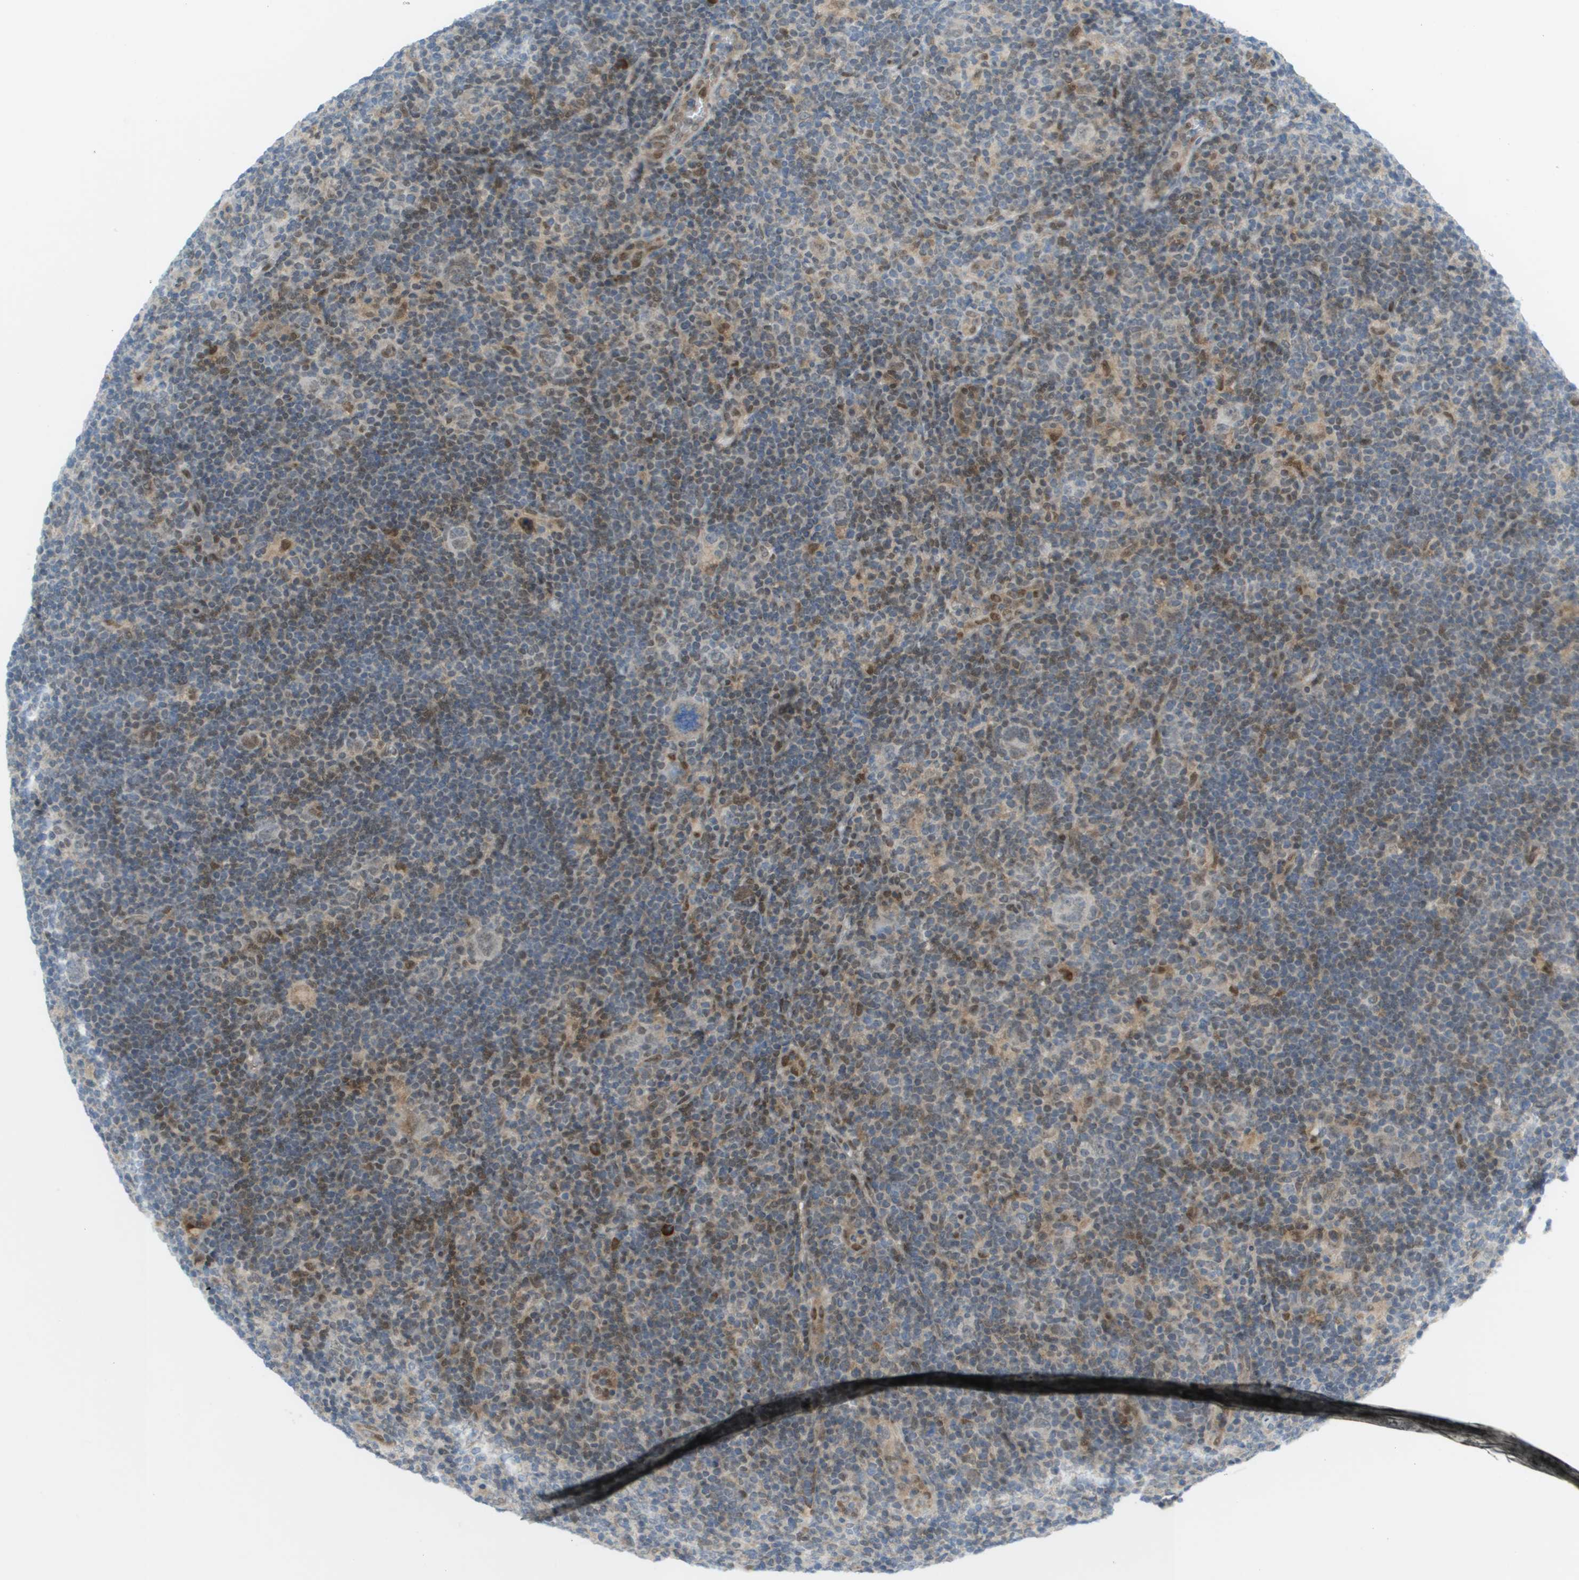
{"staining": {"intensity": "weak", "quantity": "25%-75%", "location": "nuclear"}, "tissue": "lymphoma", "cell_type": "Tumor cells", "image_type": "cancer", "snomed": [{"axis": "morphology", "description": "Hodgkin's disease, NOS"}, {"axis": "topography", "description": "Lymph node"}], "caption": "Immunohistochemistry (IHC) of lymphoma demonstrates low levels of weak nuclear positivity in about 25%-75% of tumor cells.", "gene": "CACNB4", "patient": {"sex": "female", "age": 57}}